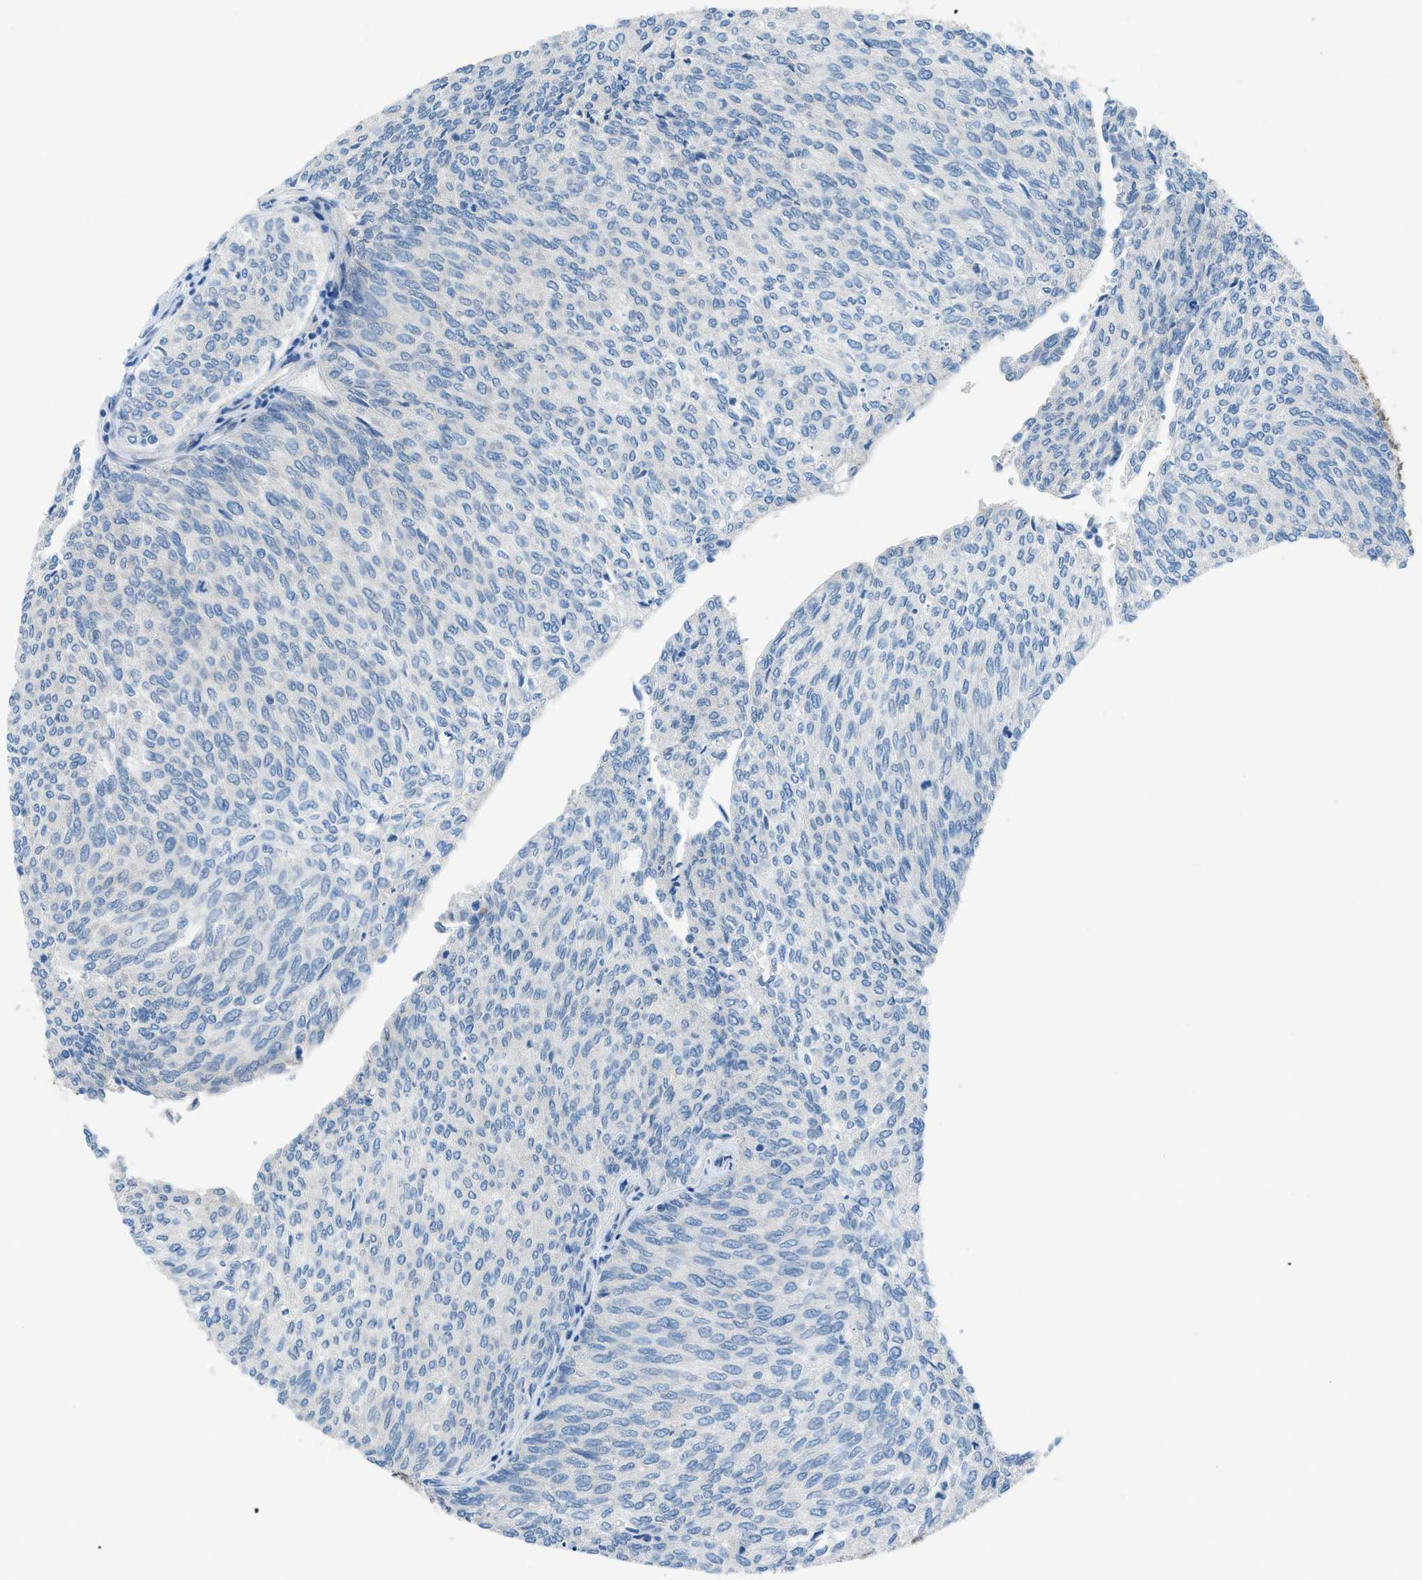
{"staining": {"intensity": "negative", "quantity": "none", "location": "none"}, "tissue": "urothelial cancer", "cell_type": "Tumor cells", "image_type": "cancer", "snomed": [{"axis": "morphology", "description": "Urothelial carcinoma, Low grade"}, {"axis": "topography", "description": "Urinary bladder"}], "caption": "Histopathology image shows no protein positivity in tumor cells of low-grade urothelial carcinoma tissue.", "gene": "PRKN", "patient": {"sex": "female", "age": 79}}